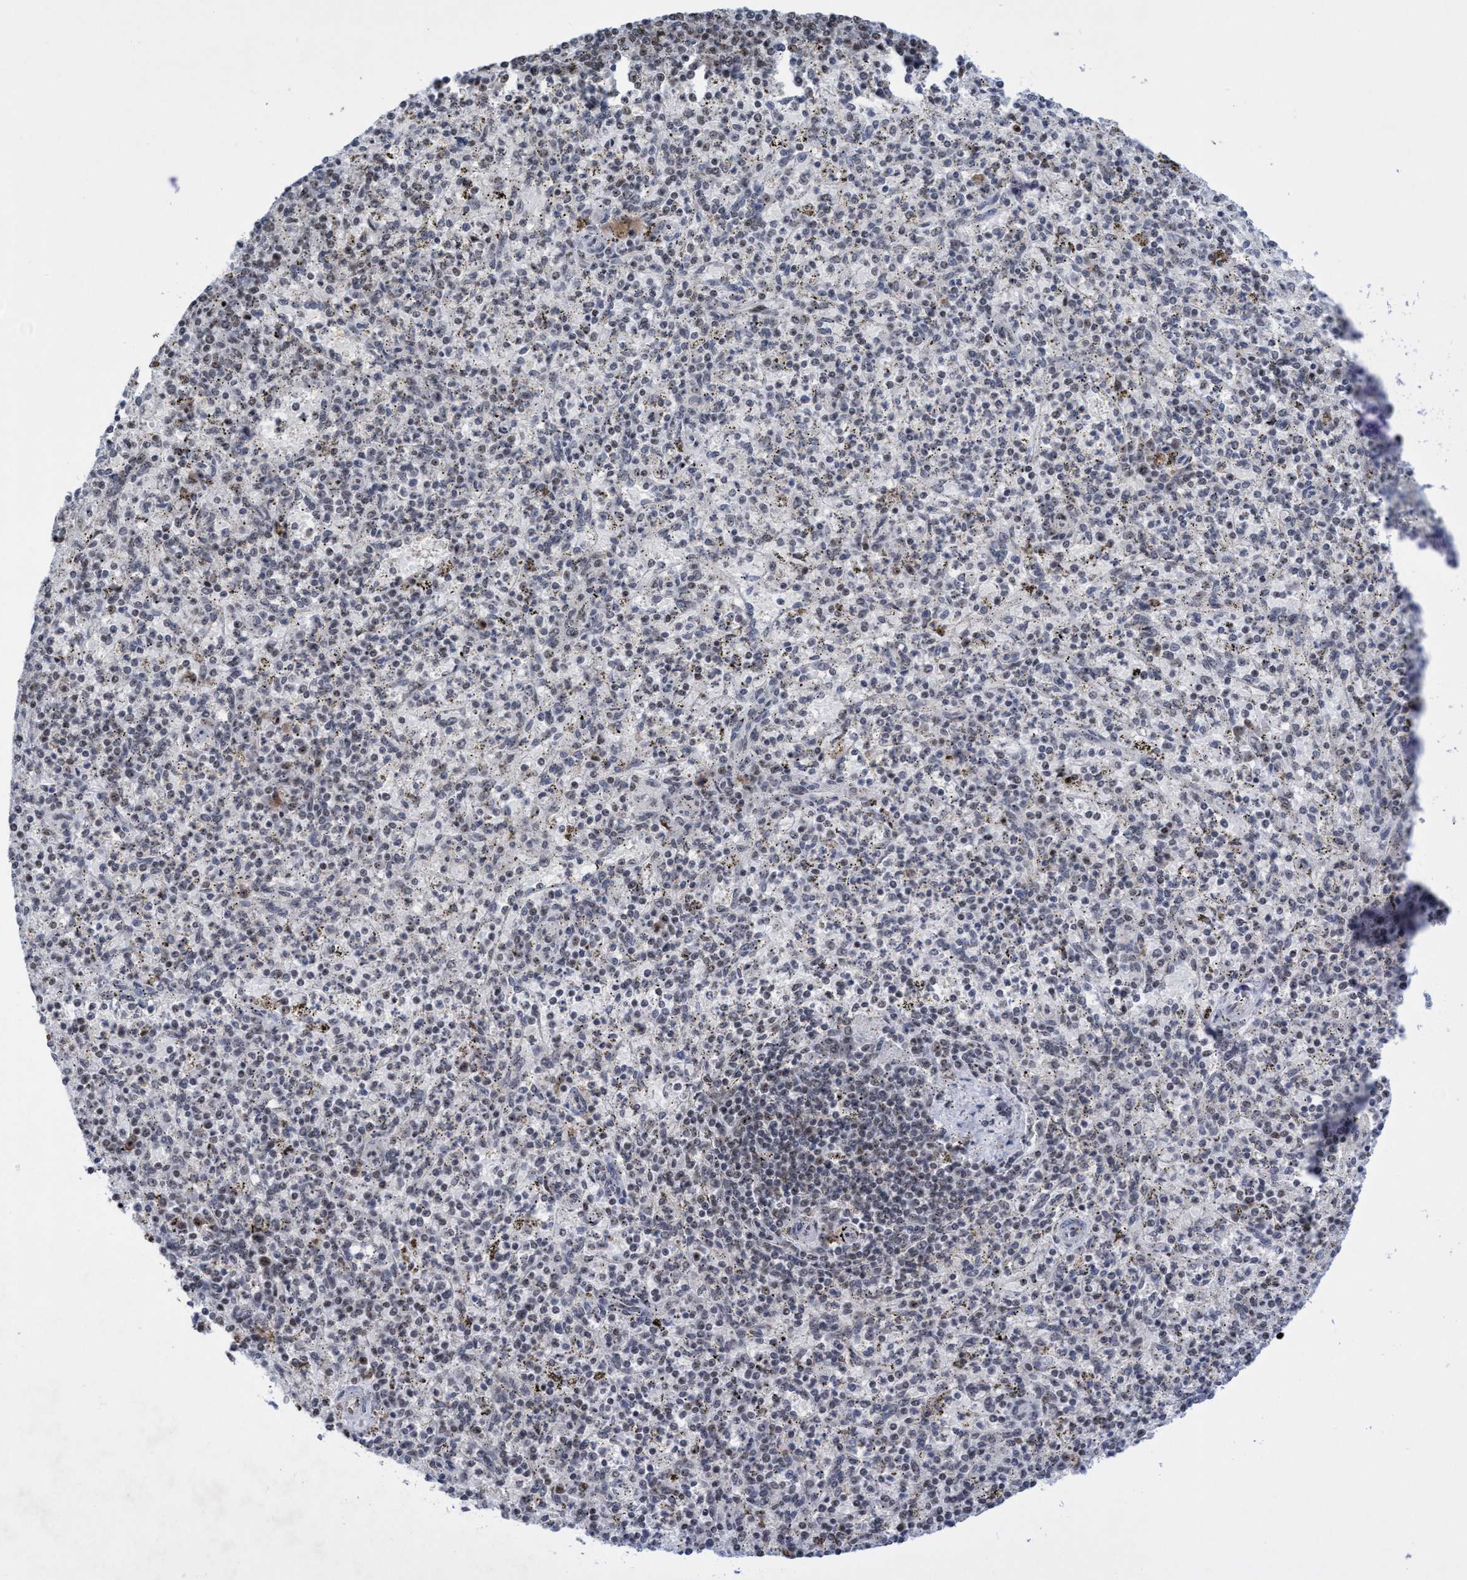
{"staining": {"intensity": "moderate", "quantity": "<25%", "location": "nuclear"}, "tissue": "spleen", "cell_type": "Cells in red pulp", "image_type": "normal", "snomed": [{"axis": "morphology", "description": "Normal tissue, NOS"}, {"axis": "topography", "description": "Spleen"}], "caption": "Immunohistochemical staining of benign human spleen reveals <25% levels of moderate nuclear protein positivity in approximately <25% of cells in red pulp. The protein of interest is shown in brown color, while the nuclei are stained blue.", "gene": "EFCAB10", "patient": {"sex": "male", "age": 72}}